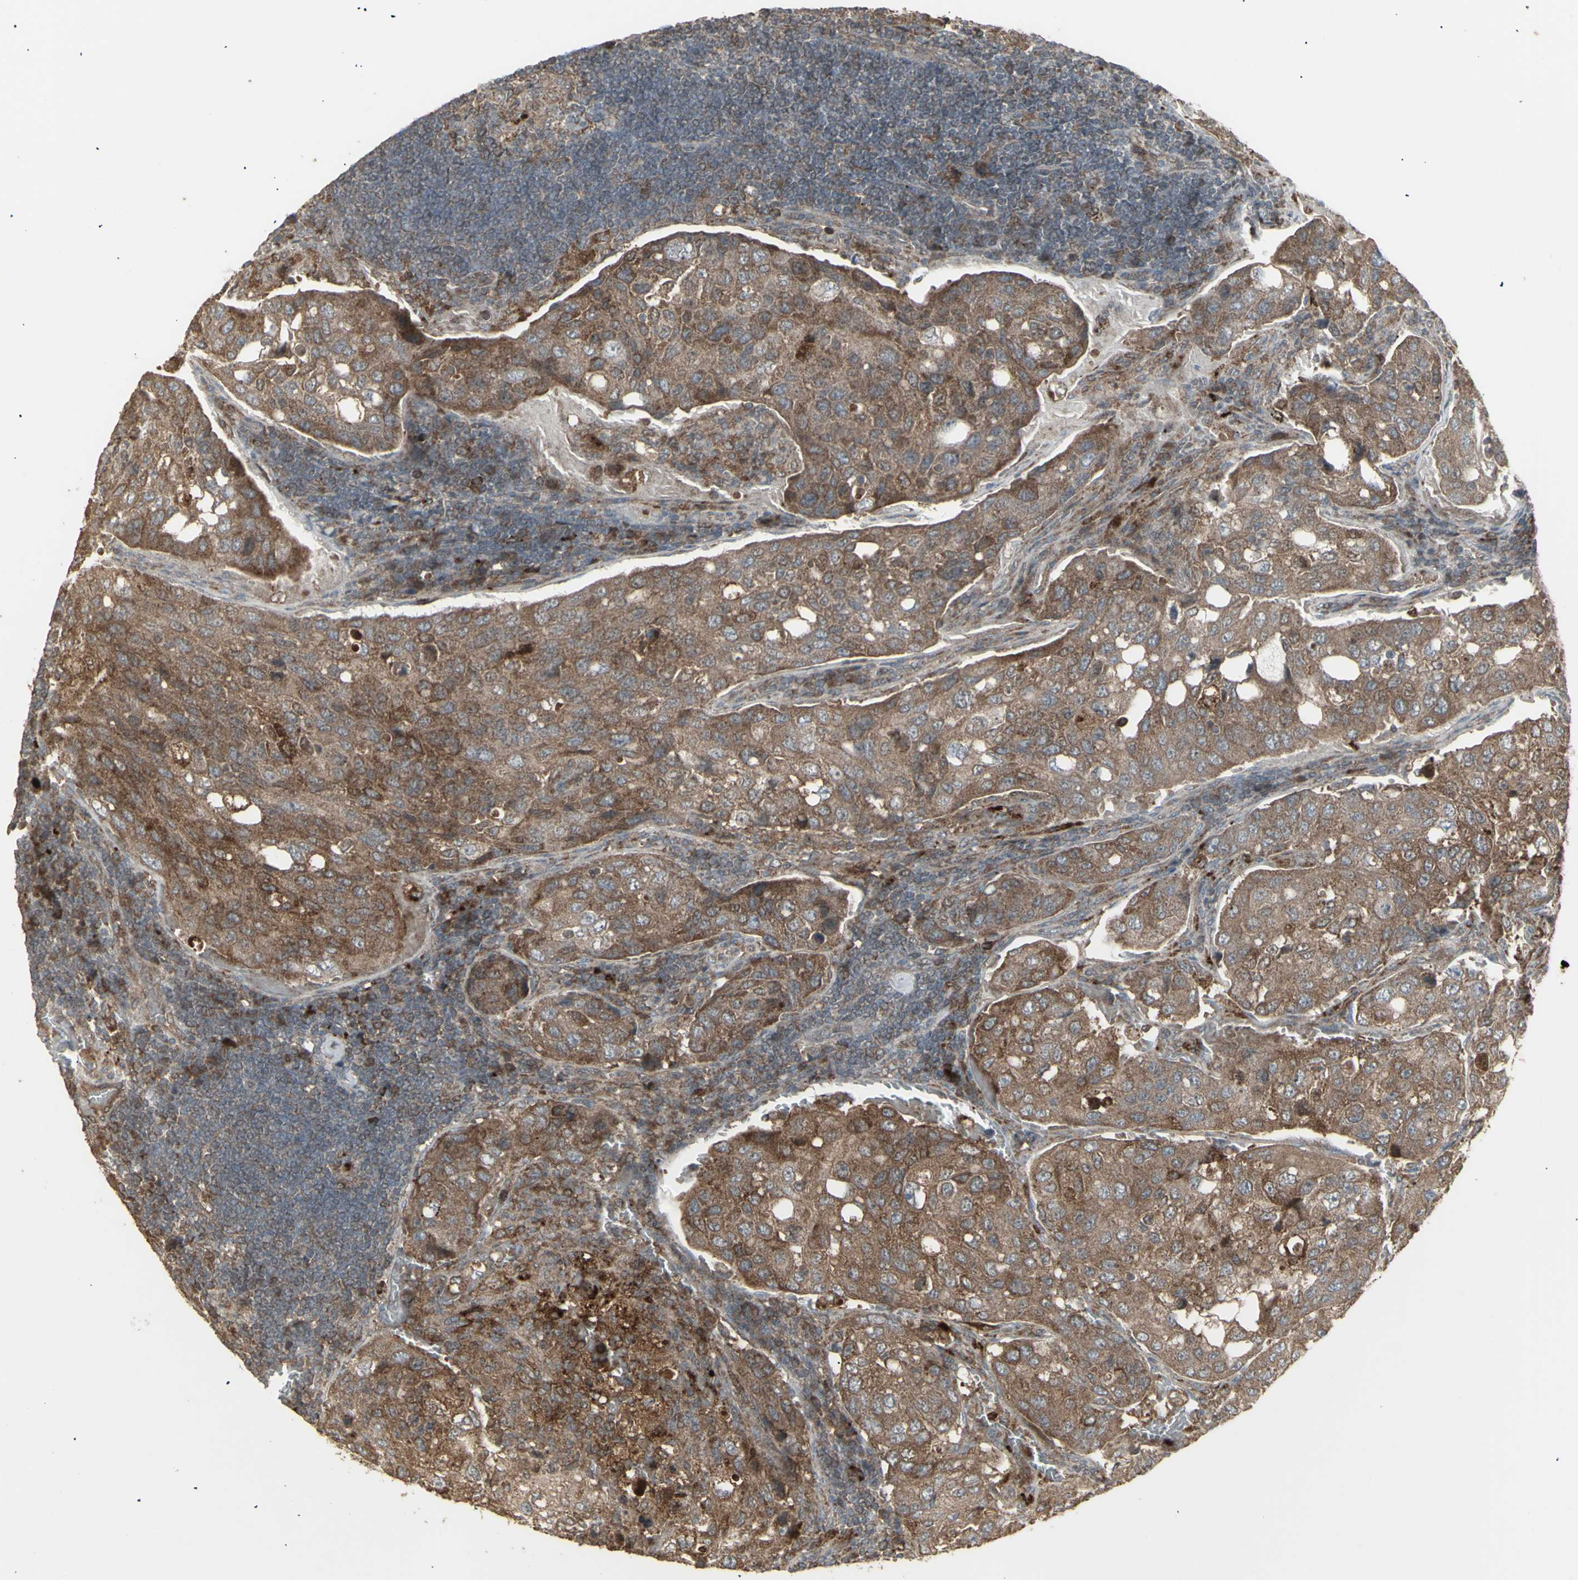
{"staining": {"intensity": "moderate", "quantity": ">75%", "location": "cytoplasmic/membranous"}, "tissue": "urothelial cancer", "cell_type": "Tumor cells", "image_type": "cancer", "snomed": [{"axis": "morphology", "description": "Urothelial carcinoma, High grade"}, {"axis": "topography", "description": "Lymph node"}, {"axis": "topography", "description": "Urinary bladder"}], "caption": "A micrograph of human urothelial cancer stained for a protein demonstrates moderate cytoplasmic/membranous brown staining in tumor cells.", "gene": "RNASEL", "patient": {"sex": "male", "age": 51}}